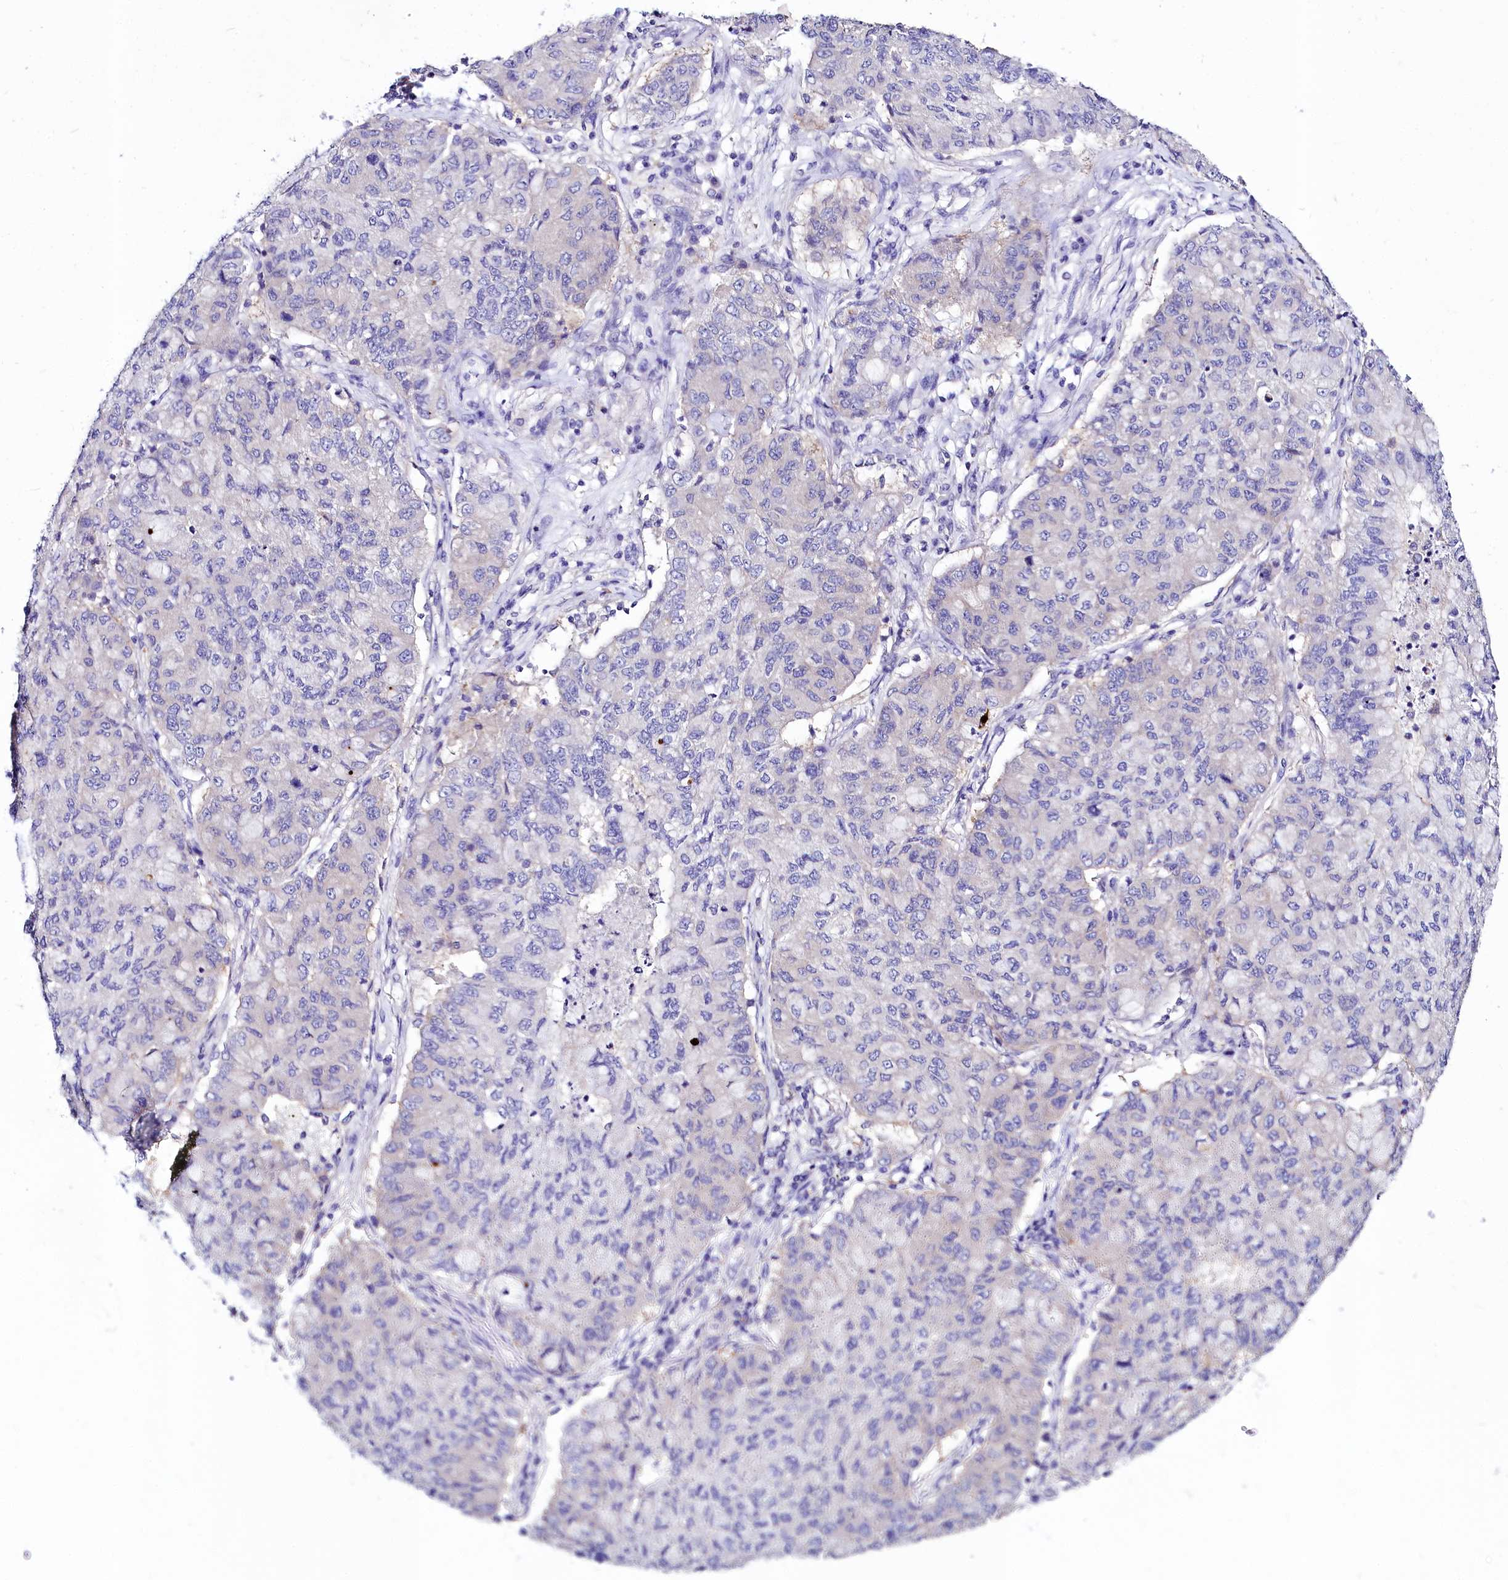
{"staining": {"intensity": "negative", "quantity": "none", "location": "none"}, "tissue": "lung cancer", "cell_type": "Tumor cells", "image_type": "cancer", "snomed": [{"axis": "morphology", "description": "Squamous cell carcinoma, NOS"}, {"axis": "topography", "description": "Lung"}], "caption": "Protein analysis of squamous cell carcinoma (lung) displays no significant staining in tumor cells. (Brightfield microscopy of DAB immunohistochemistry (IHC) at high magnification).", "gene": "ABHD5", "patient": {"sex": "male", "age": 74}}